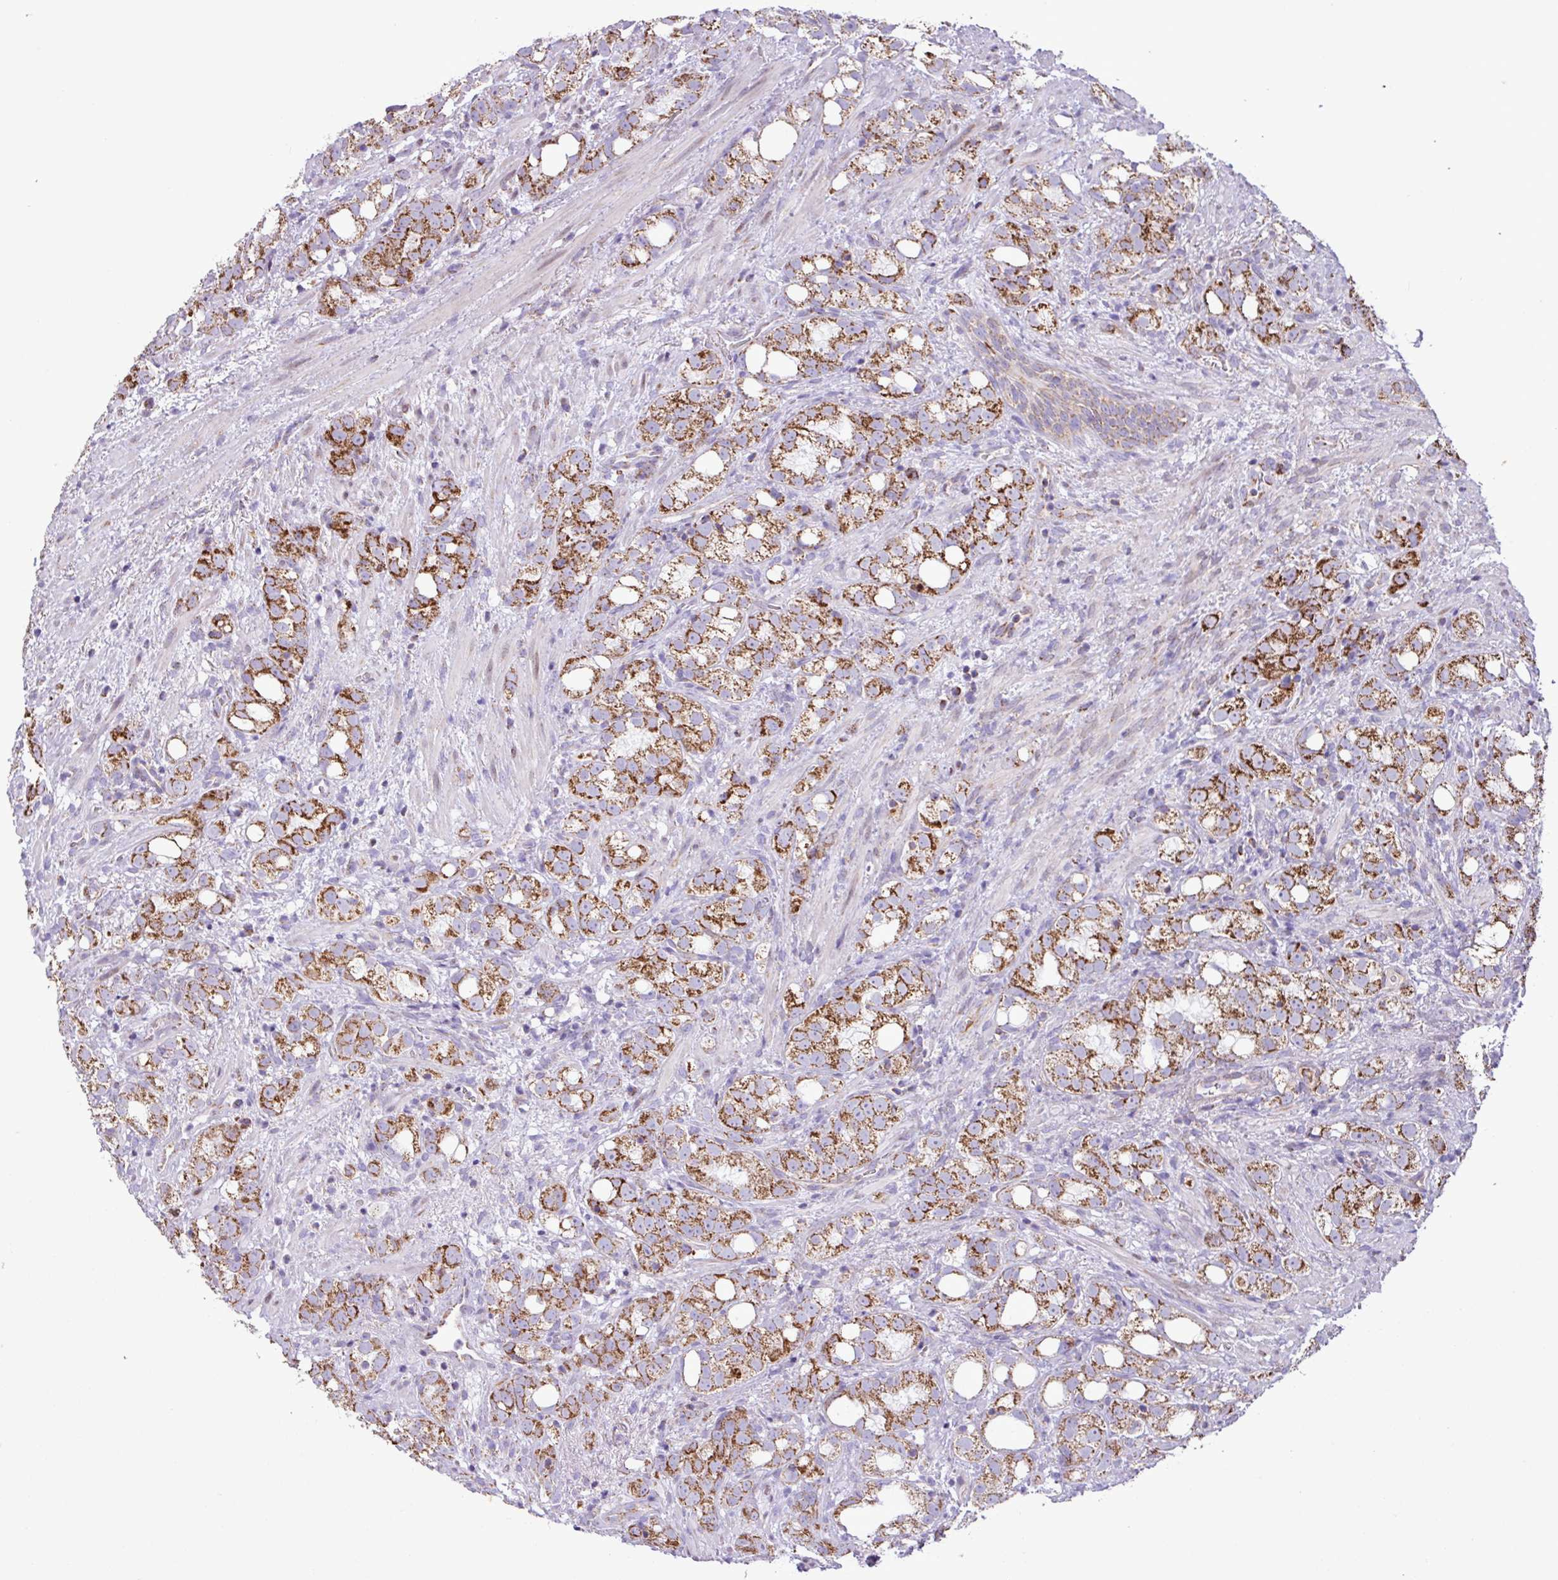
{"staining": {"intensity": "moderate", "quantity": ">75%", "location": "cytoplasmic/membranous"}, "tissue": "prostate cancer", "cell_type": "Tumor cells", "image_type": "cancer", "snomed": [{"axis": "morphology", "description": "Adenocarcinoma, High grade"}, {"axis": "topography", "description": "Prostate"}], "caption": "Human prostate cancer stained with a brown dye exhibits moderate cytoplasmic/membranous positive staining in about >75% of tumor cells.", "gene": "RTL3", "patient": {"sex": "male", "age": 82}}